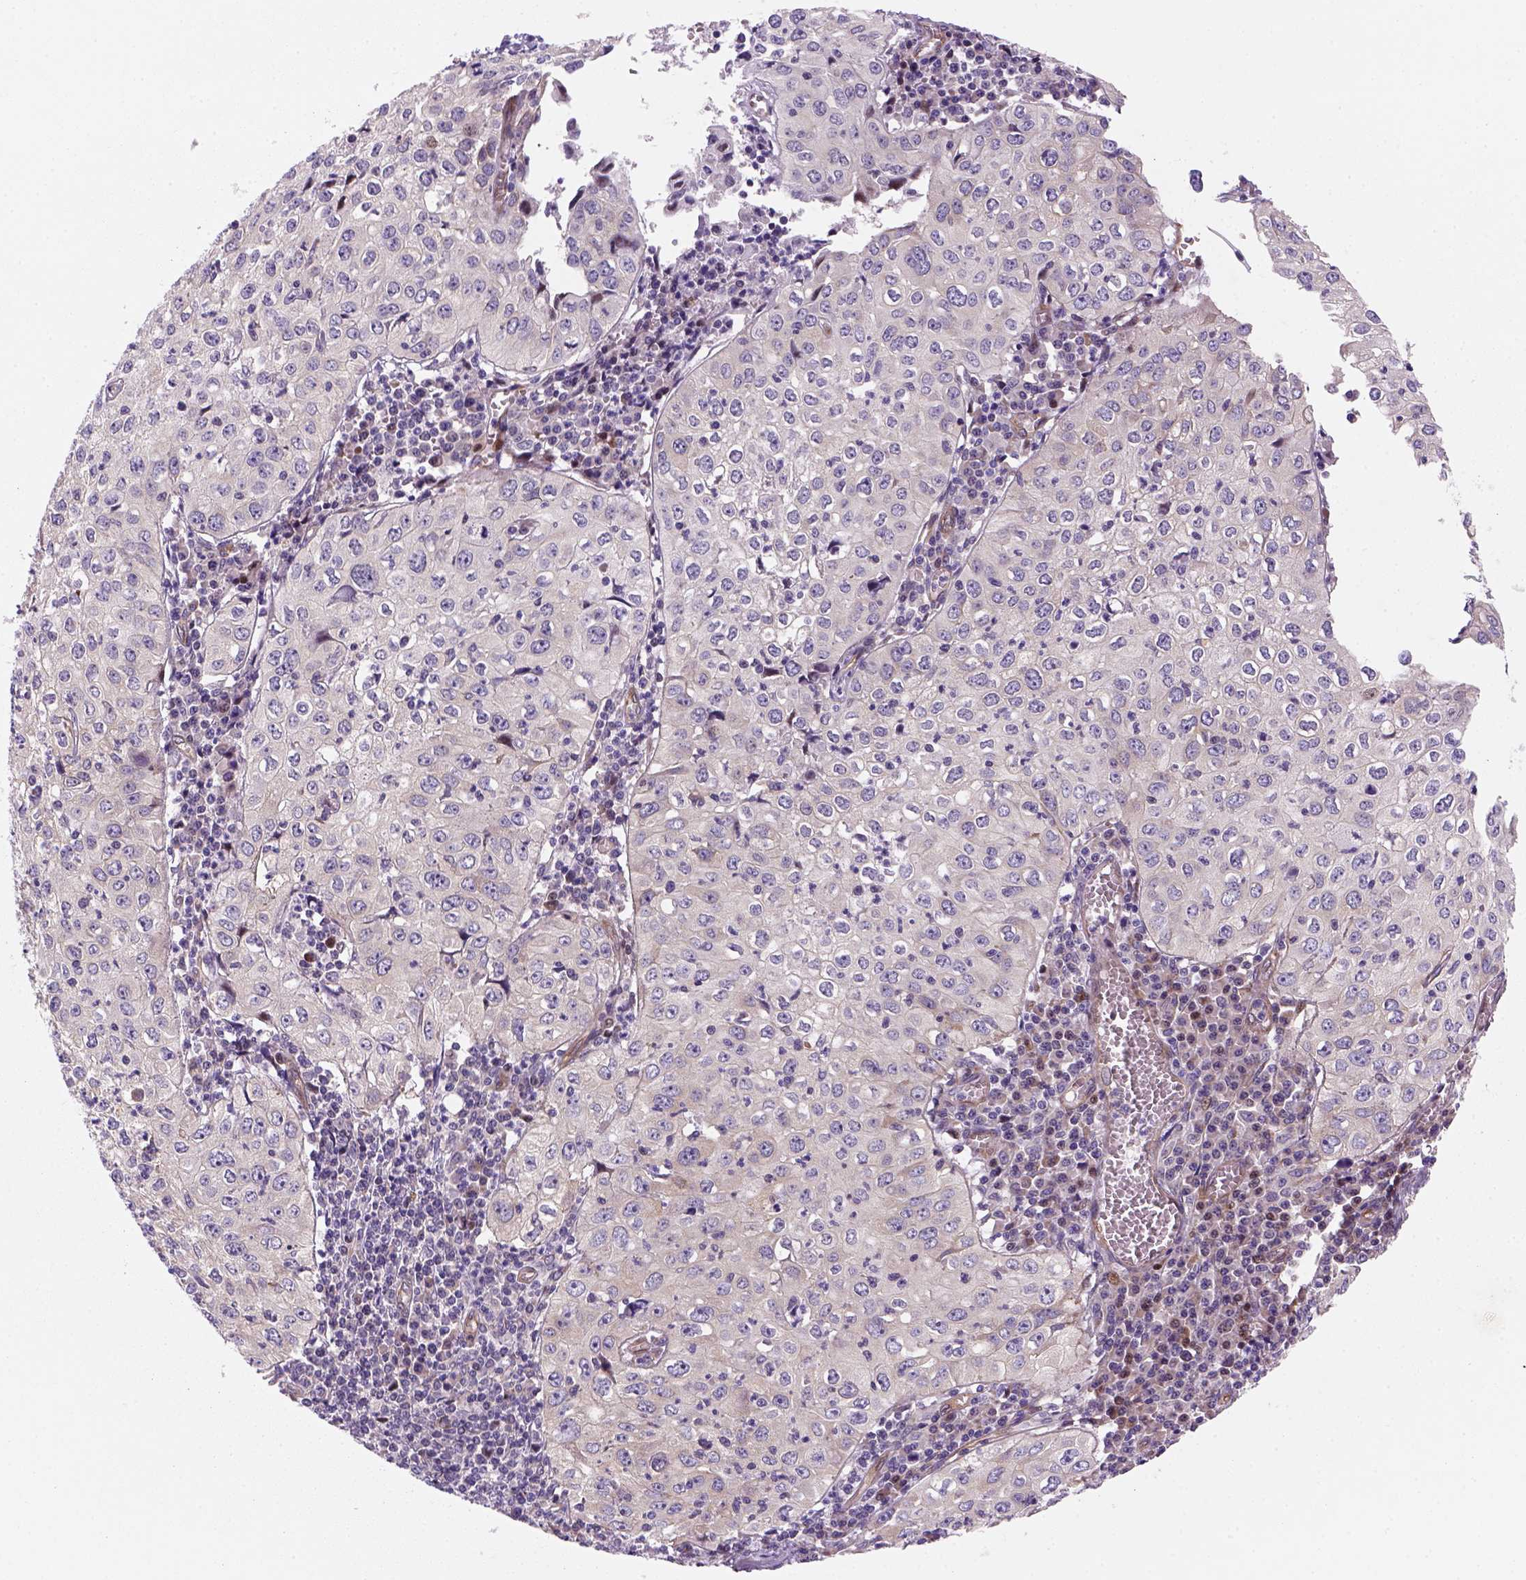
{"staining": {"intensity": "negative", "quantity": "none", "location": "none"}, "tissue": "cervical cancer", "cell_type": "Tumor cells", "image_type": "cancer", "snomed": [{"axis": "morphology", "description": "Squamous cell carcinoma, NOS"}, {"axis": "topography", "description": "Cervix"}], "caption": "A histopathology image of human cervical squamous cell carcinoma is negative for staining in tumor cells.", "gene": "VSTM5", "patient": {"sex": "female", "age": 24}}